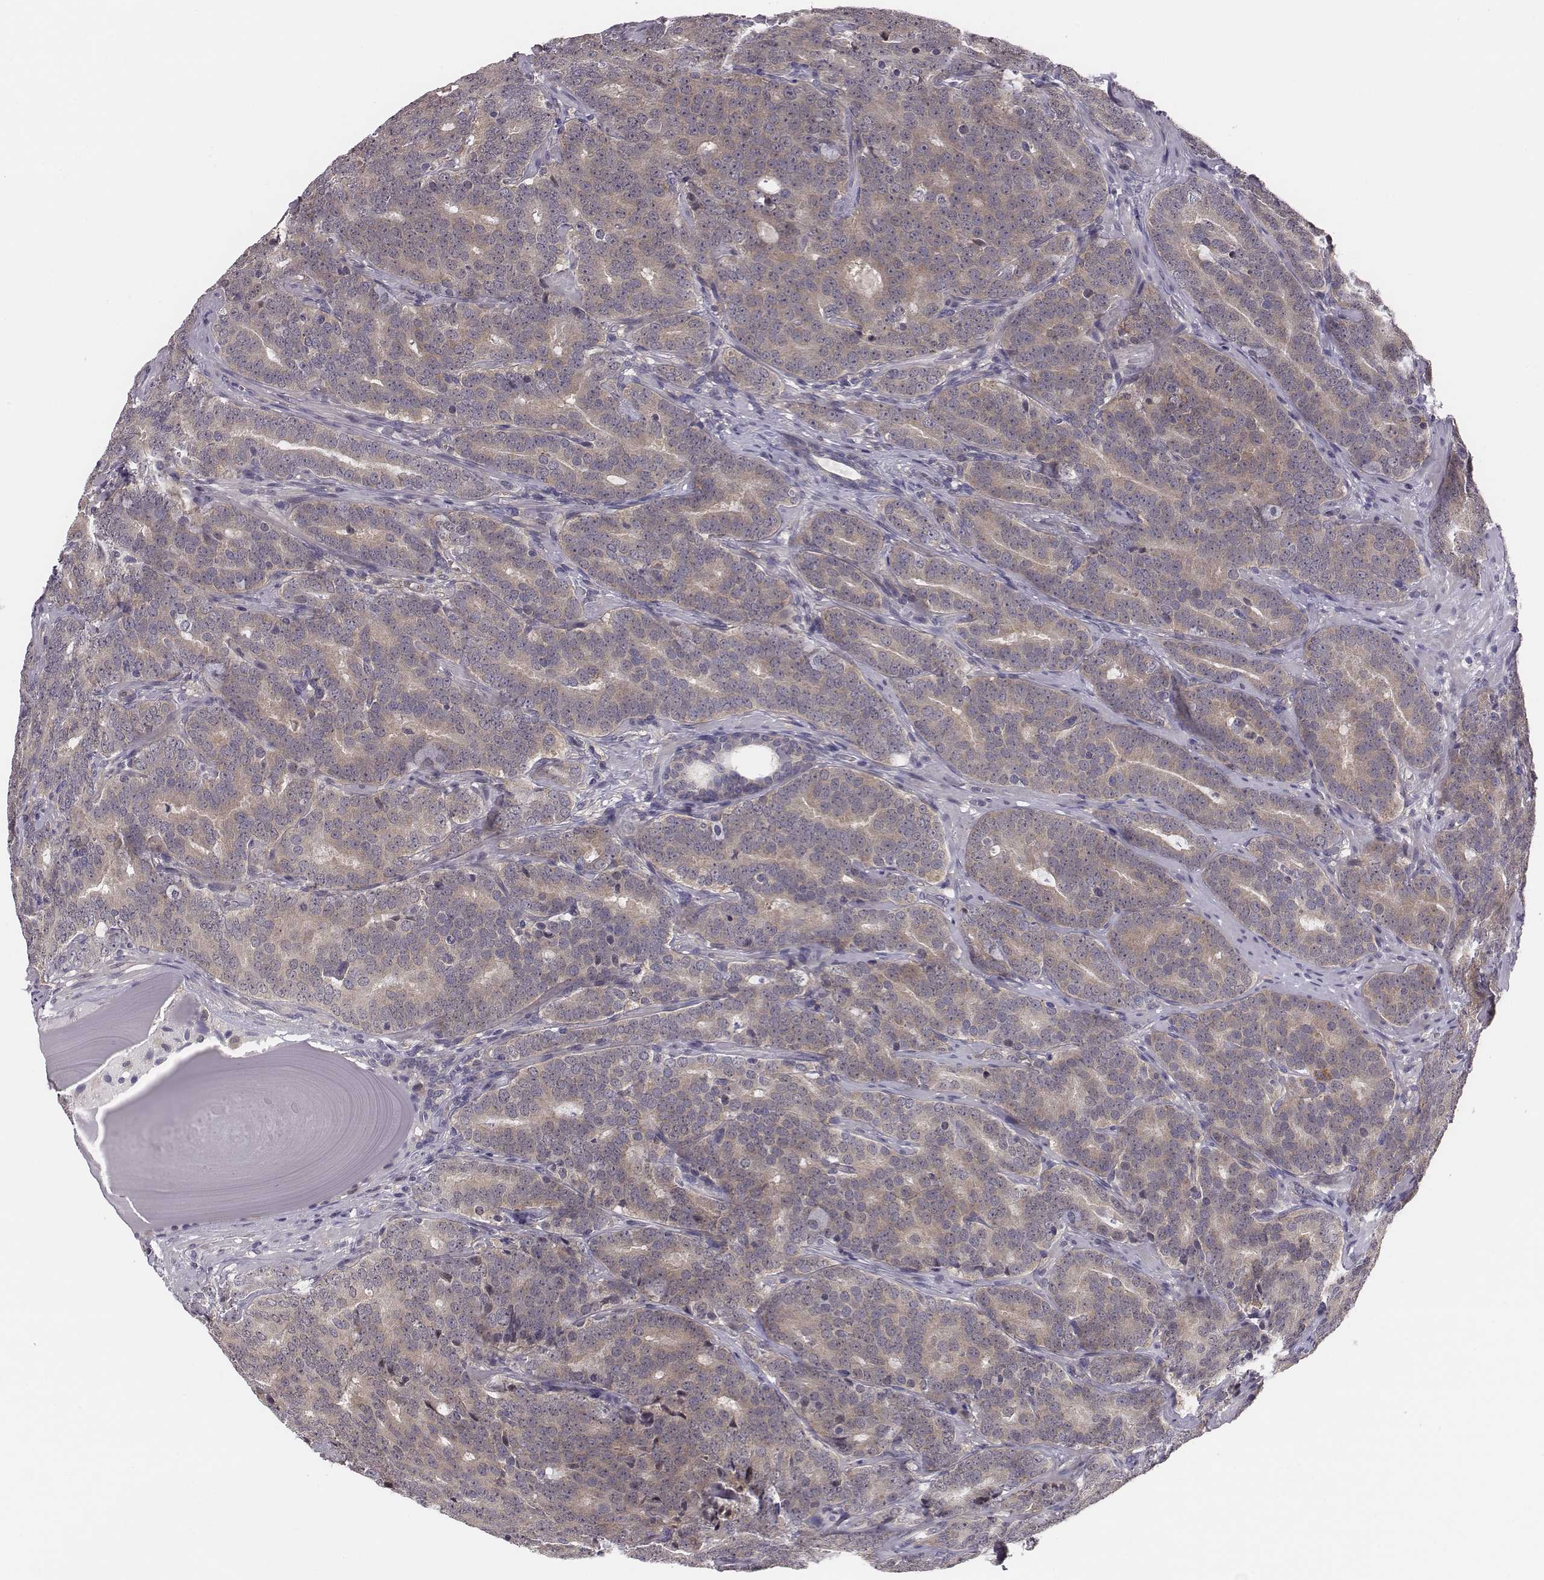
{"staining": {"intensity": "moderate", "quantity": ">75%", "location": "cytoplasmic/membranous"}, "tissue": "prostate cancer", "cell_type": "Tumor cells", "image_type": "cancer", "snomed": [{"axis": "morphology", "description": "Adenocarcinoma, NOS"}, {"axis": "topography", "description": "Prostate"}], "caption": "This image shows prostate cancer stained with immunohistochemistry (IHC) to label a protein in brown. The cytoplasmic/membranous of tumor cells show moderate positivity for the protein. Nuclei are counter-stained blue.", "gene": "SMURF2", "patient": {"sex": "male", "age": 71}}